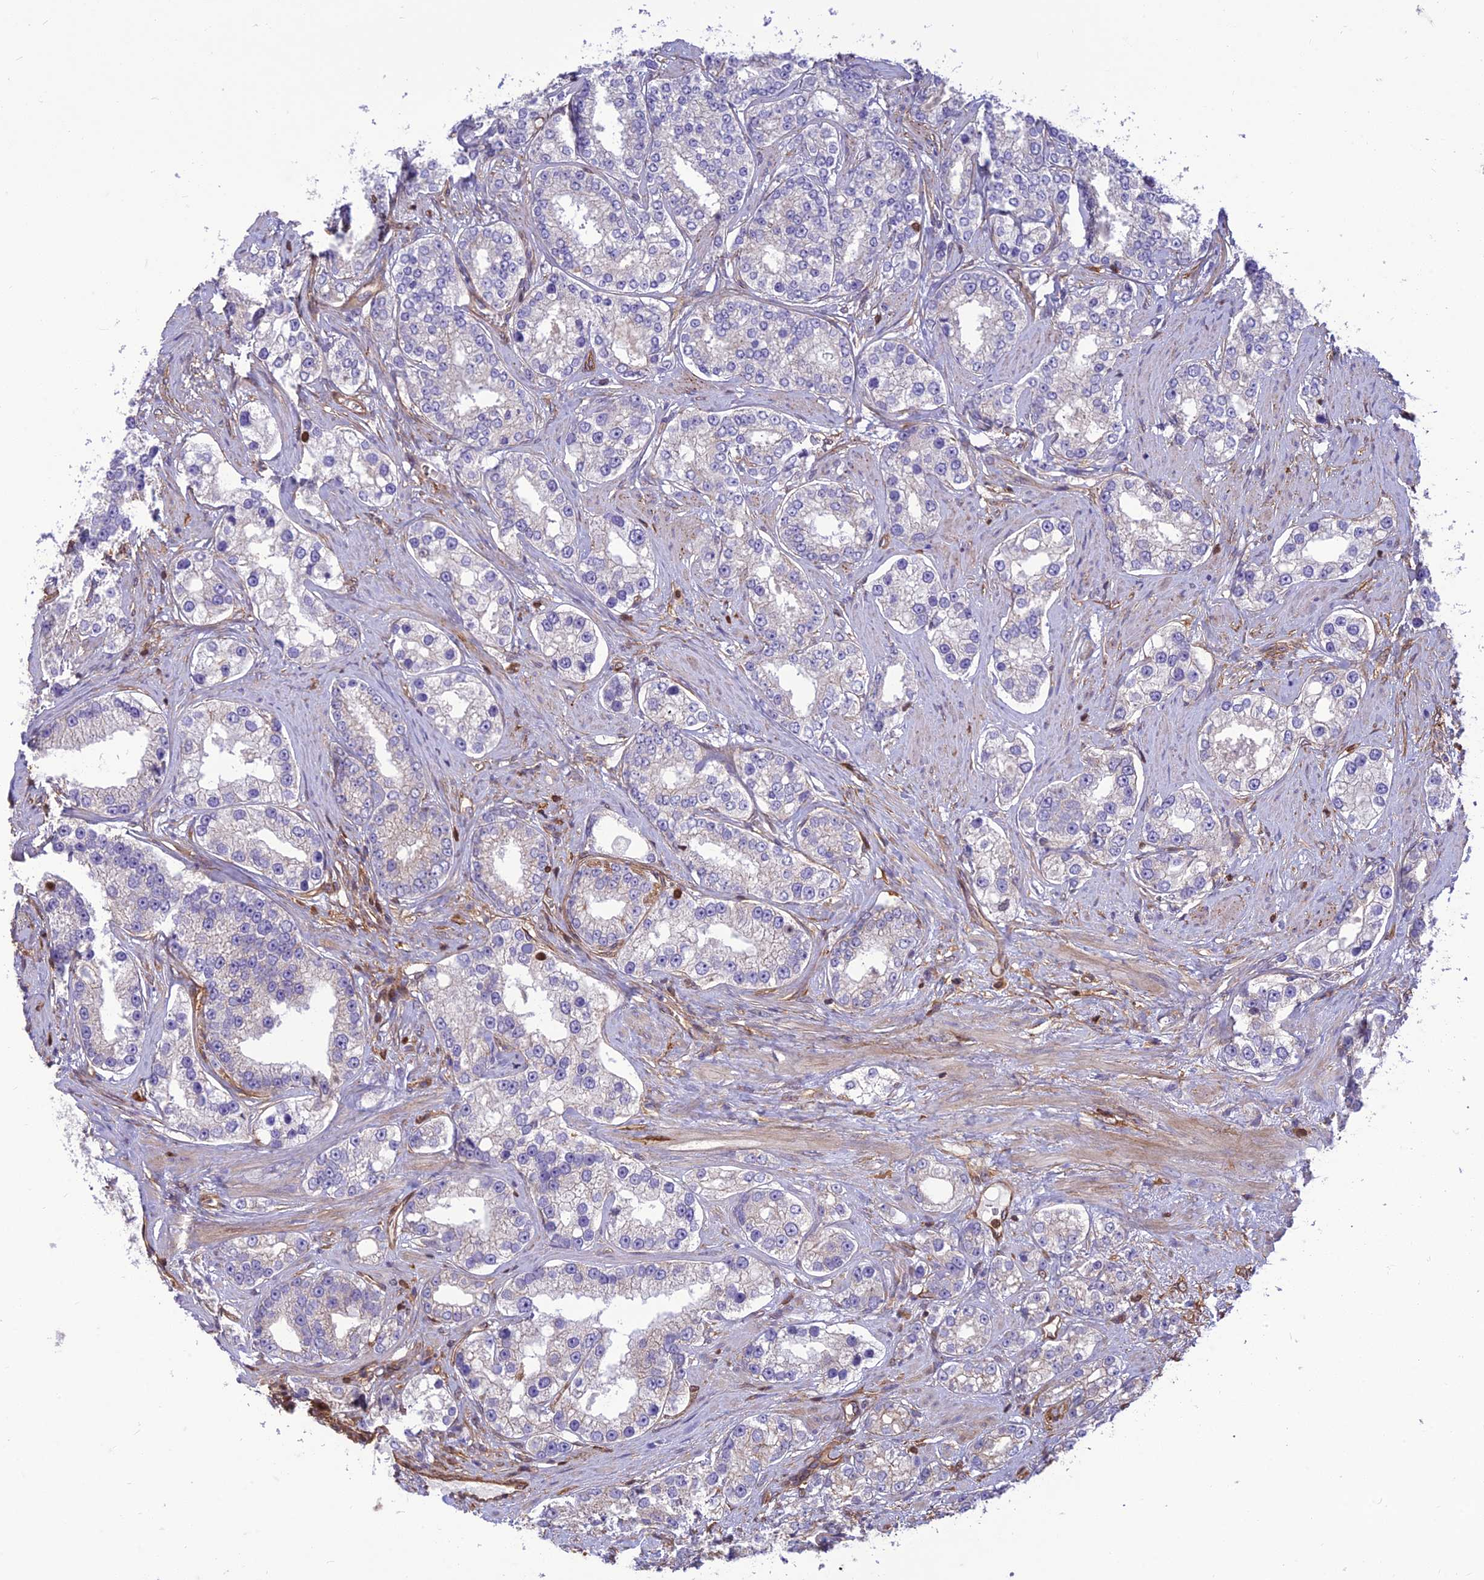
{"staining": {"intensity": "negative", "quantity": "none", "location": "none"}, "tissue": "prostate cancer", "cell_type": "Tumor cells", "image_type": "cancer", "snomed": [{"axis": "morphology", "description": "Normal tissue, NOS"}, {"axis": "morphology", "description": "Adenocarcinoma, High grade"}, {"axis": "topography", "description": "Prostate"}], "caption": "The photomicrograph demonstrates no significant positivity in tumor cells of prostate cancer.", "gene": "HPSE2", "patient": {"sex": "male", "age": 83}}